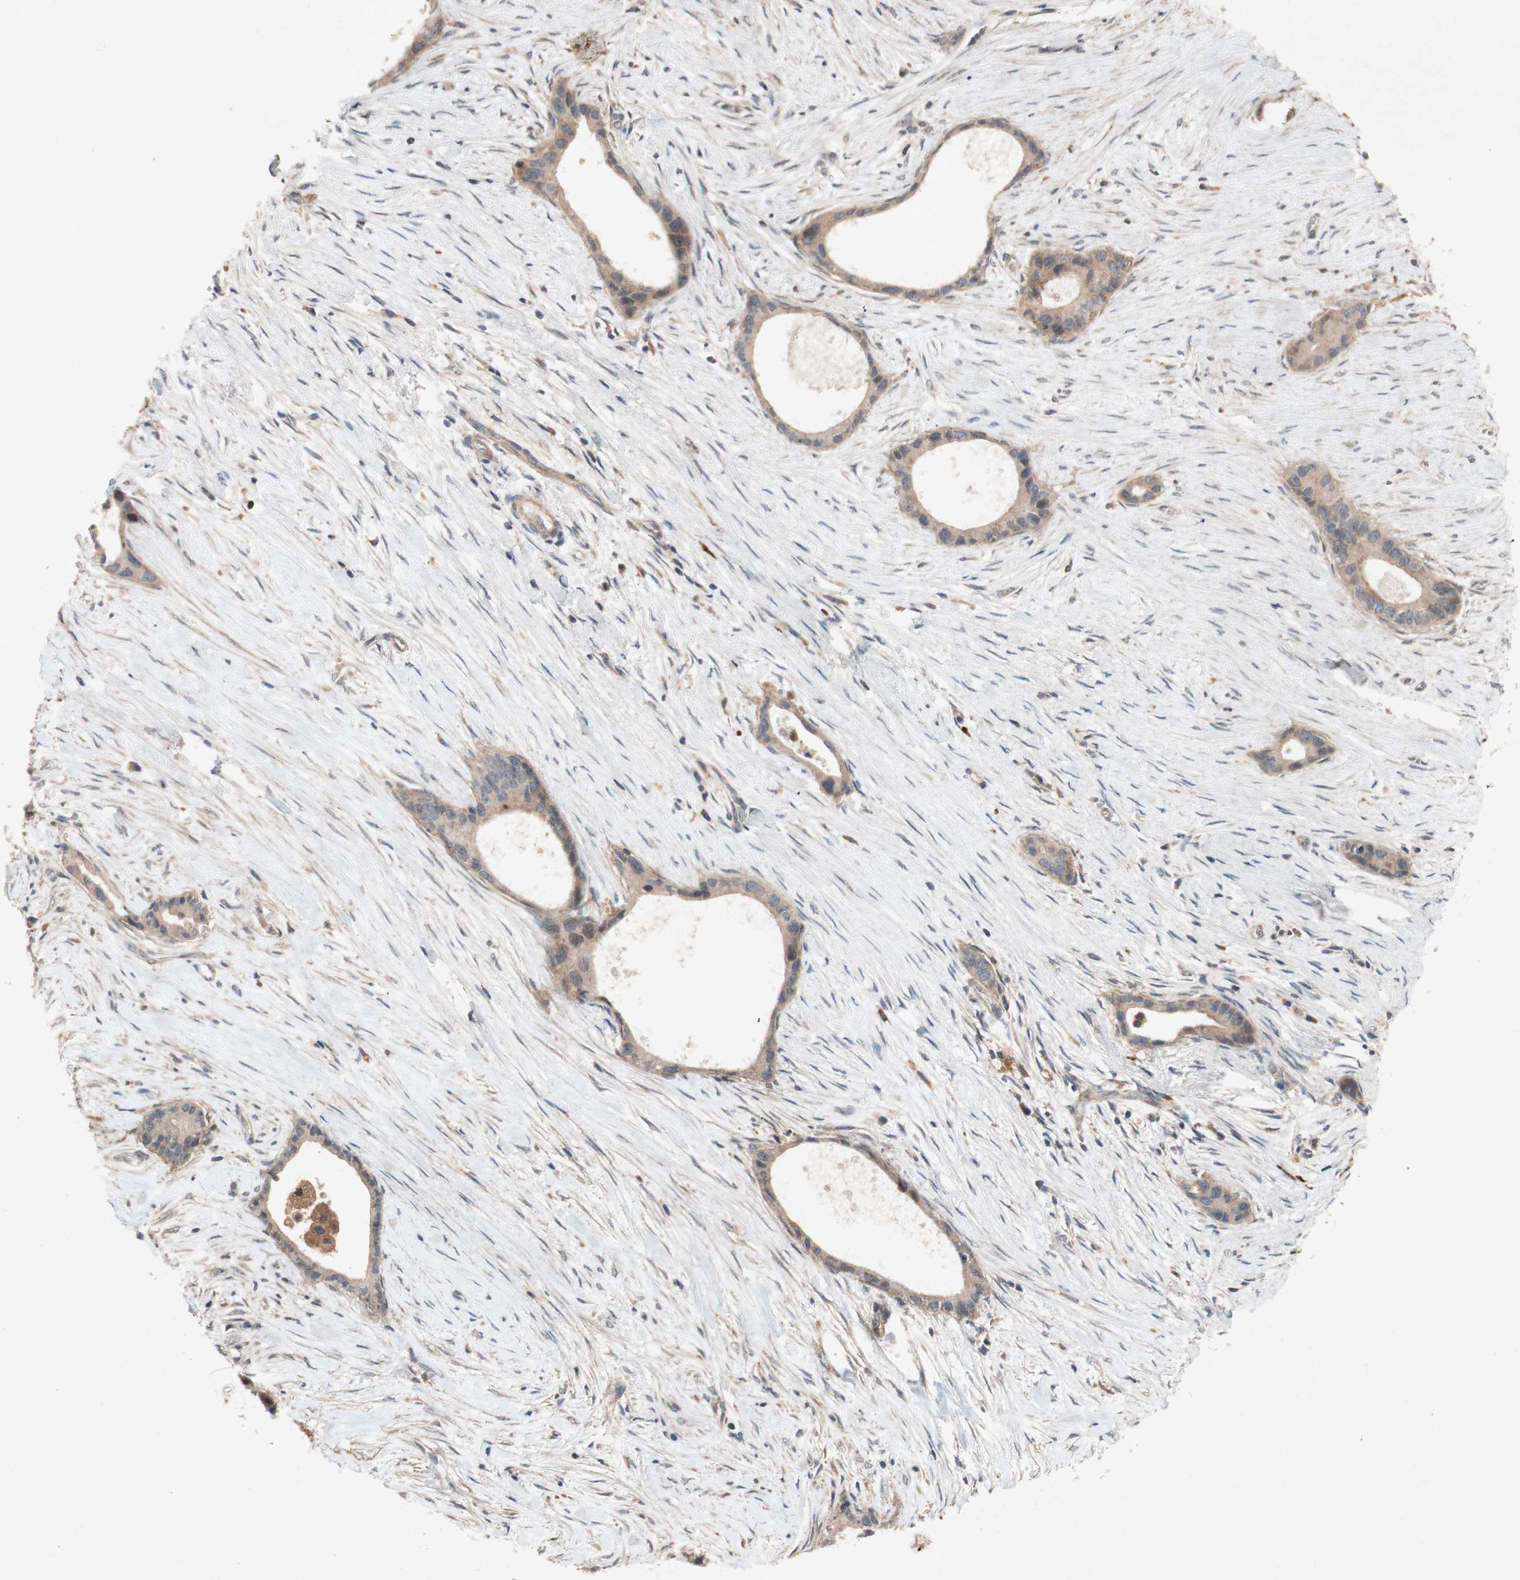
{"staining": {"intensity": "weak", "quantity": ">75%", "location": "cytoplasmic/membranous"}, "tissue": "liver cancer", "cell_type": "Tumor cells", "image_type": "cancer", "snomed": [{"axis": "morphology", "description": "Cholangiocarcinoma"}, {"axis": "topography", "description": "Liver"}], "caption": "Immunohistochemical staining of human liver cancer demonstrates weak cytoplasmic/membranous protein positivity in about >75% of tumor cells.", "gene": "ATP6V1F", "patient": {"sex": "female", "age": 55}}